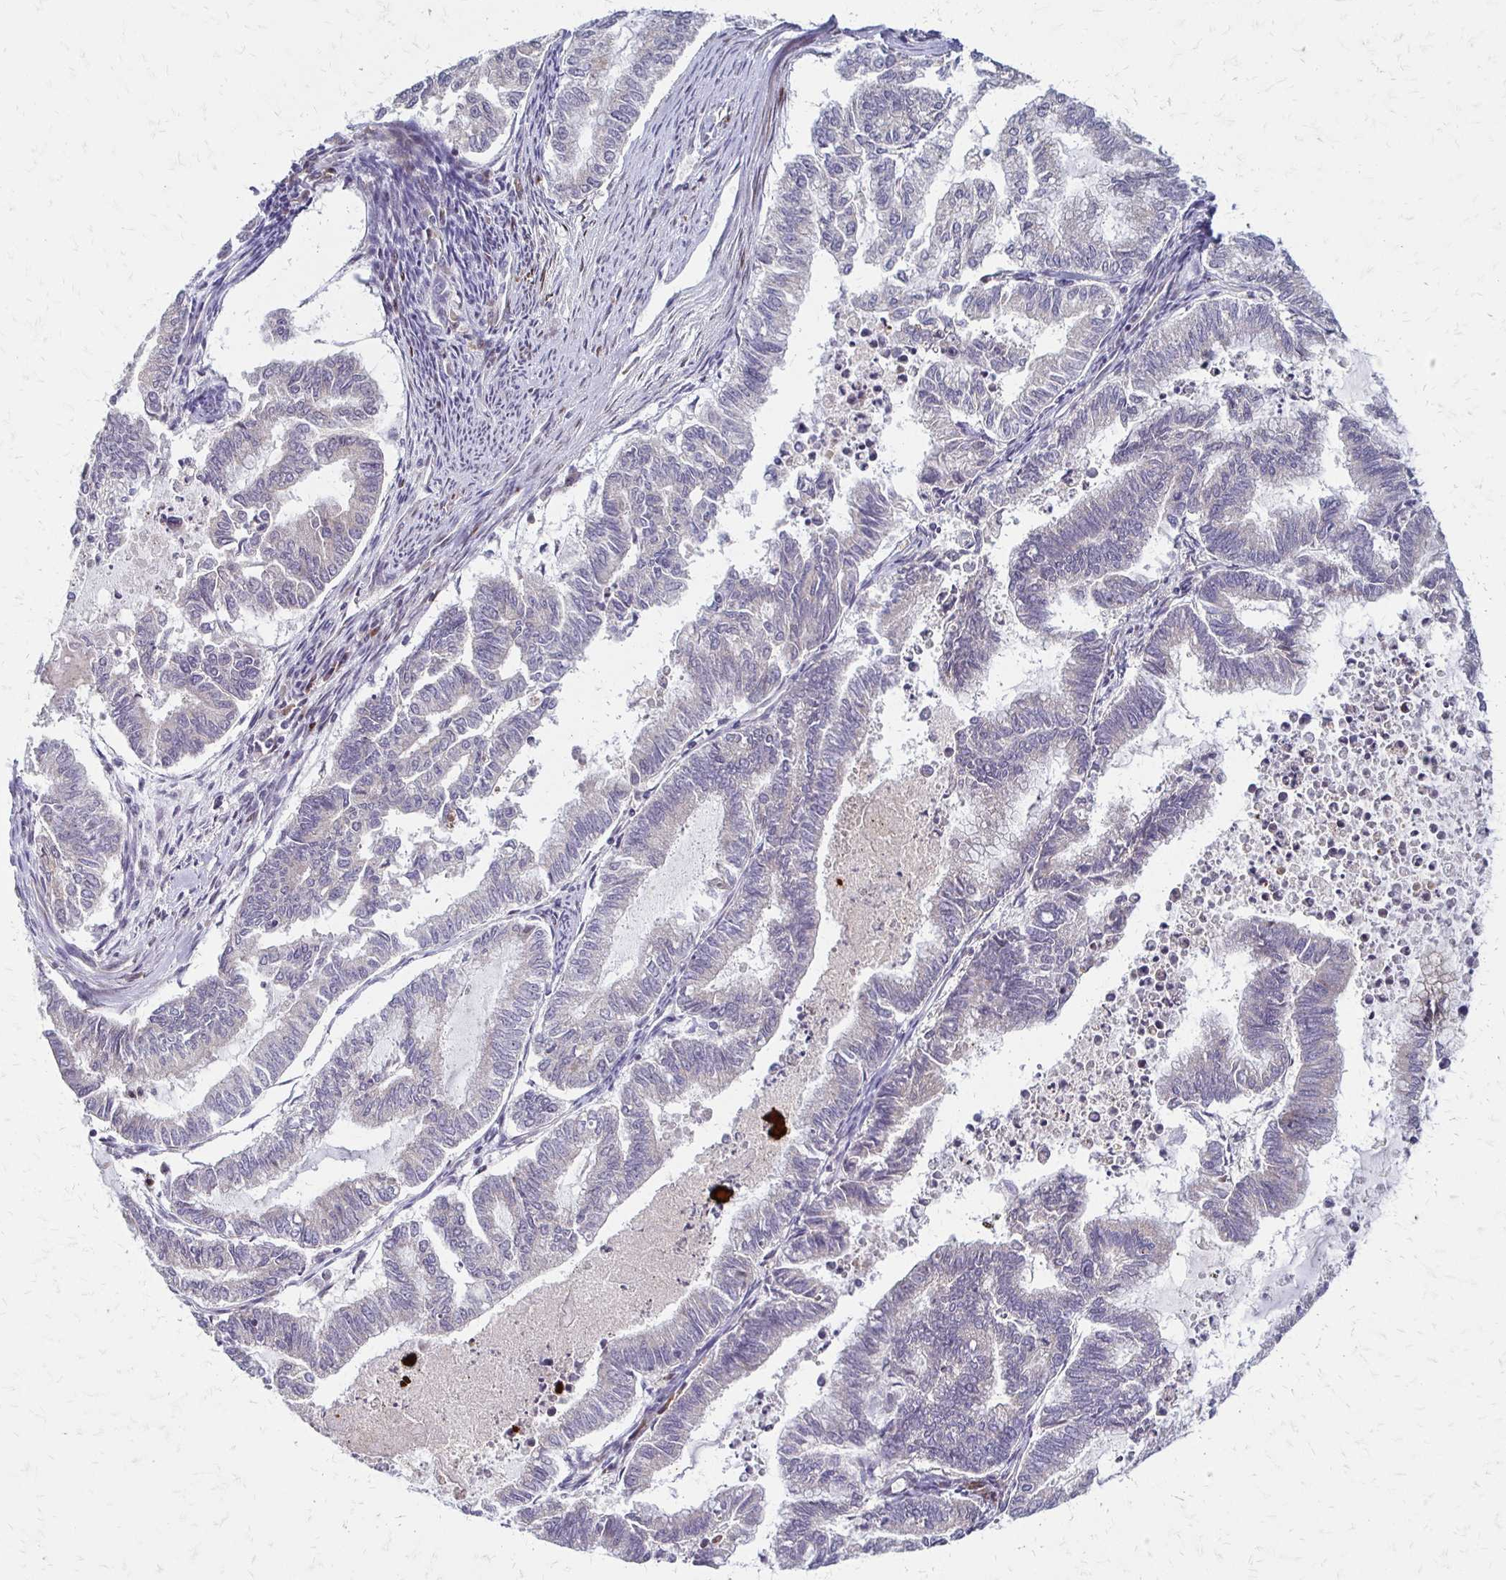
{"staining": {"intensity": "negative", "quantity": "none", "location": "none"}, "tissue": "endometrial cancer", "cell_type": "Tumor cells", "image_type": "cancer", "snomed": [{"axis": "morphology", "description": "Adenocarcinoma, NOS"}, {"axis": "topography", "description": "Endometrium"}], "caption": "DAB immunohistochemical staining of human endometrial adenocarcinoma reveals no significant expression in tumor cells. Brightfield microscopy of immunohistochemistry (IHC) stained with DAB (3,3'-diaminobenzidine) (brown) and hematoxylin (blue), captured at high magnification.", "gene": "TRIR", "patient": {"sex": "female", "age": 79}}